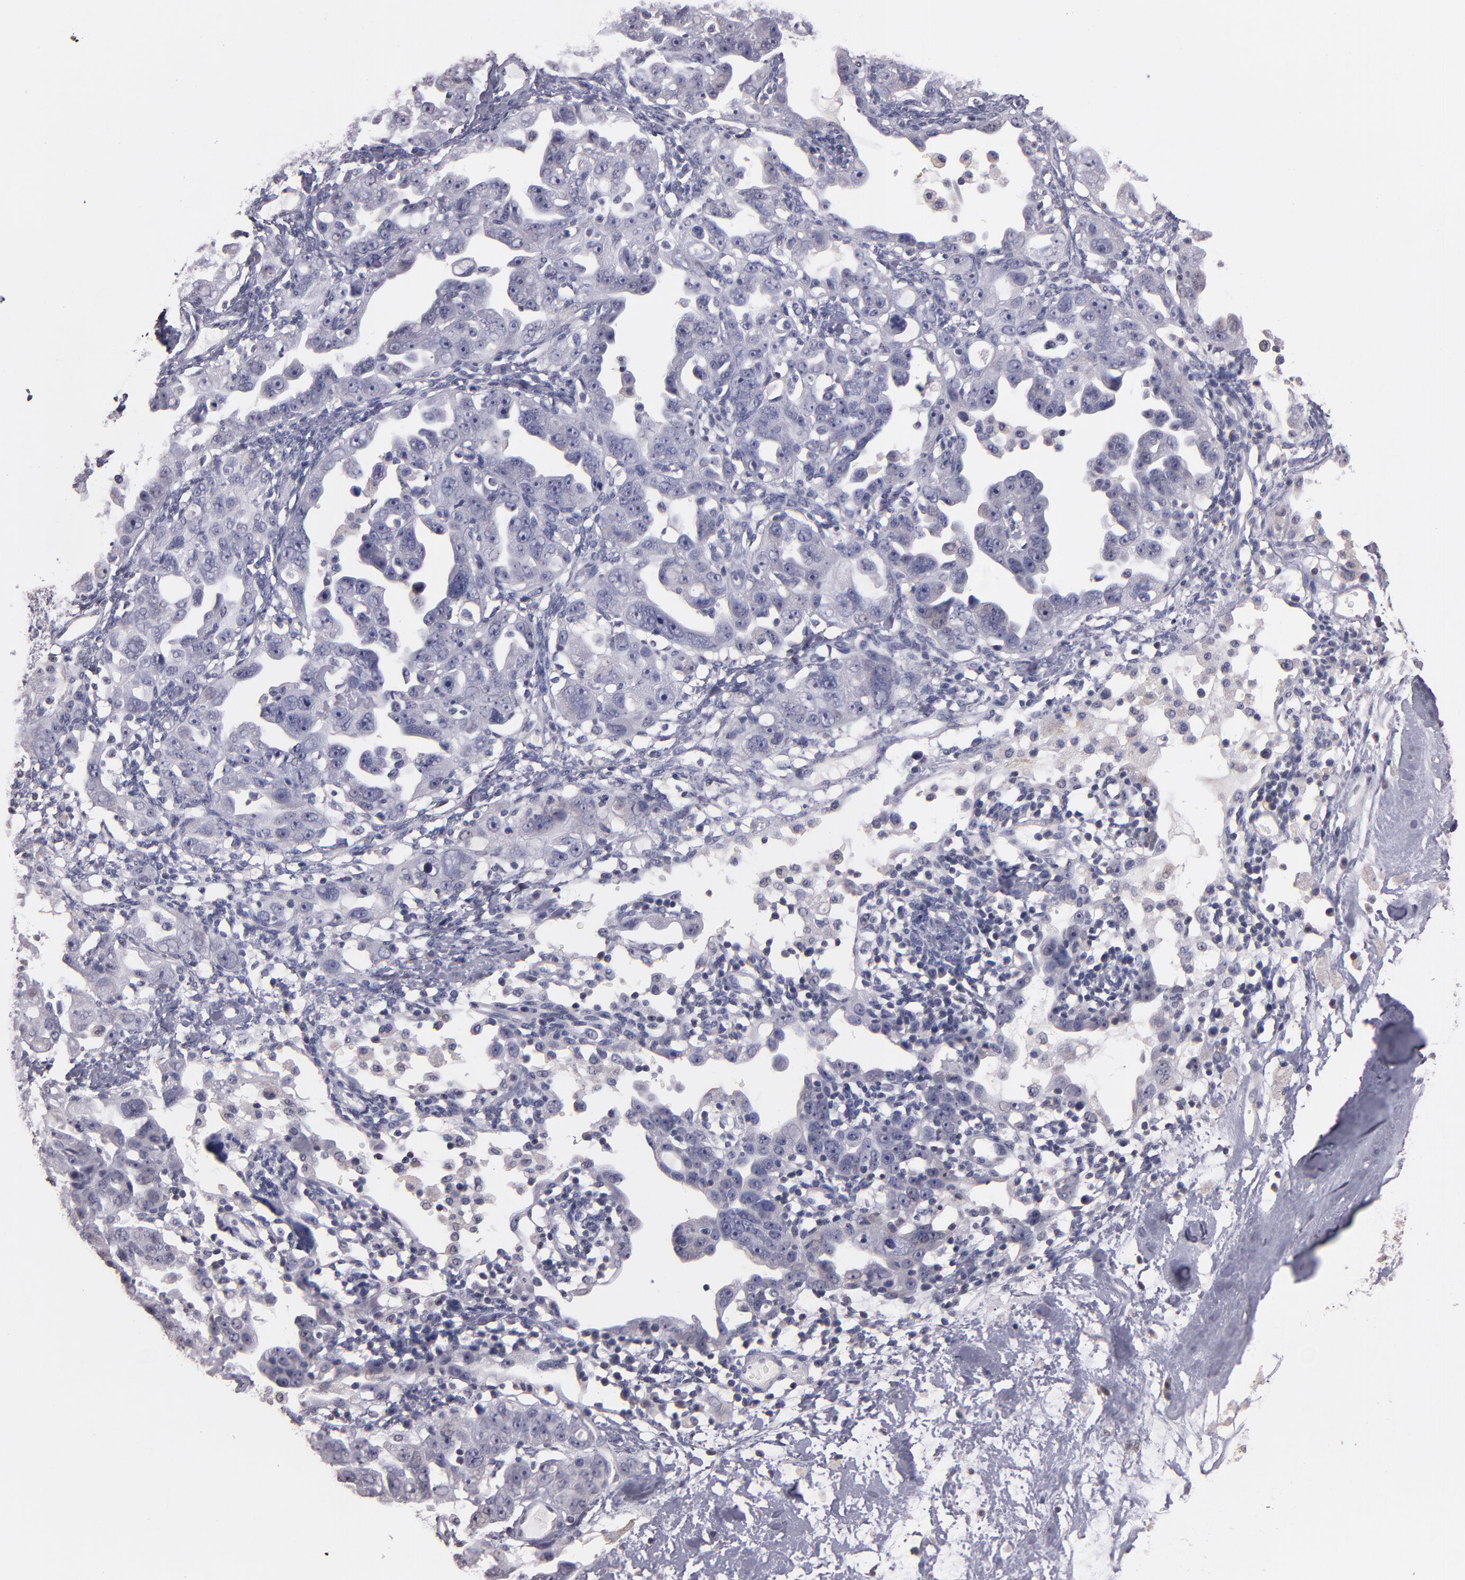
{"staining": {"intensity": "negative", "quantity": "none", "location": "none"}, "tissue": "ovarian cancer", "cell_type": "Tumor cells", "image_type": "cancer", "snomed": [{"axis": "morphology", "description": "Cystadenocarcinoma, serous, NOS"}, {"axis": "topography", "description": "Ovary"}], "caption": "Immunohistochemistry photomicrograph of human serous cystadenocarcinoma (ovarian) stained for a protein (brown), which displays no expression in tumor cells.", "gene": "SOX10", "patient": {"sex": "female", "age": 66}}